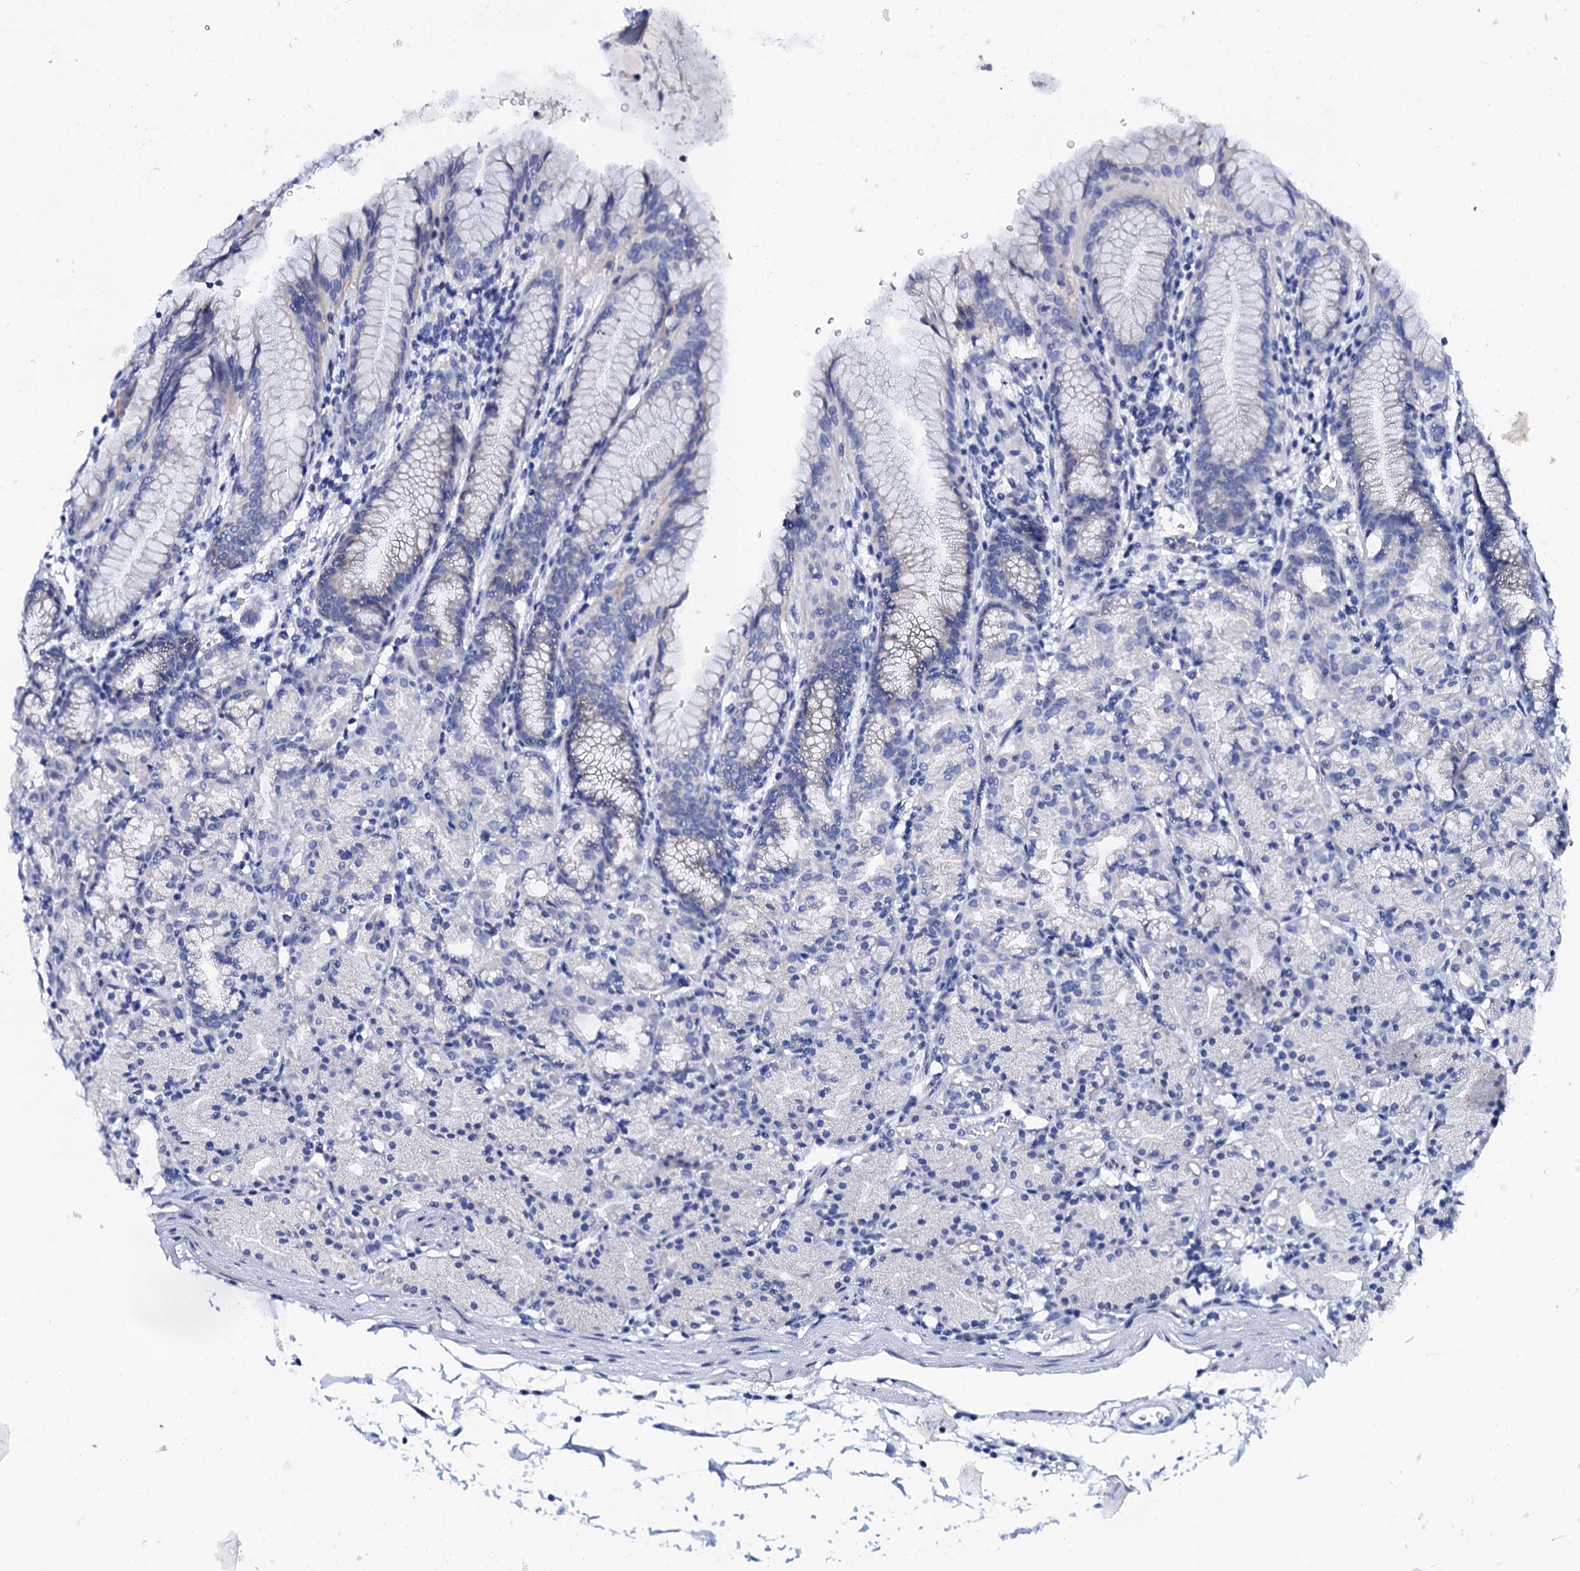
{"staining": {"intensity": "negative", "quantity": "none", "location": "none"}, "tissue": "stomach", "cell_type": "Glandular cells", "image_type": "normal", "snomed": [{"axis": "morphology", "description": "Normal tissue, NOS"}, {"axis": "topography", "description": "Stomach, upper"}], "caption": "Glandular cells show no significant expression in benign stomach. (DAB IHC with hematoxylin counter stain).", "gene": "LYPD3", "patient": {"sex": "male", "age": 48}}